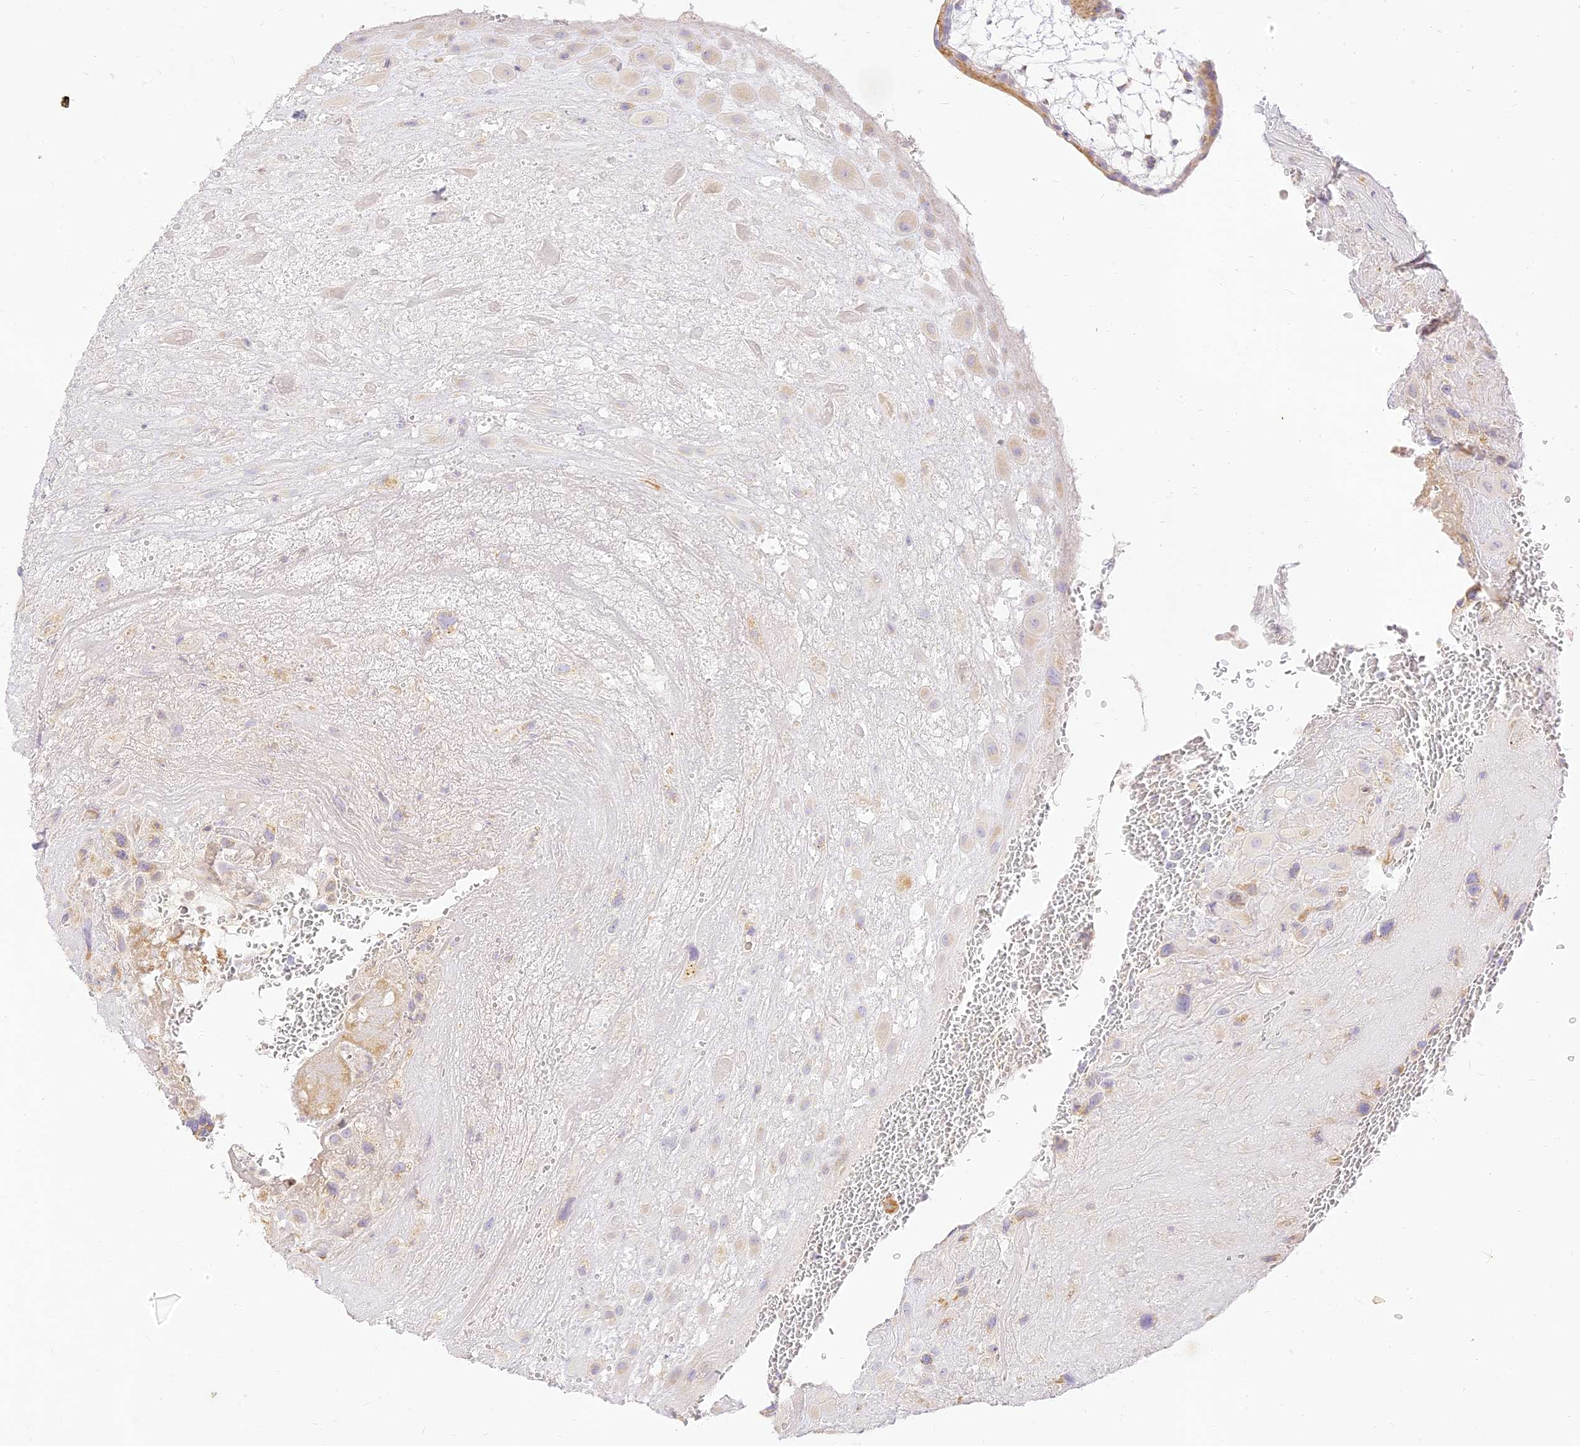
{"staining": {"intensity": "negative", "quantity": "none", "location": "none"}, "tissue": "placenta", "cell_type": "Decidual cells", "image_type": "normal", "snomed": [{"axis": "morphology", "description": "Normal tissue, NOS"}, {"axis": "topography", "description": "Placenta"}], "caption": "A photomicrograph of placenta stained for a protein shows no brown staining in decidual cells. (Brightfield microscopy of DAB (3,3'-diaminobenzidine) immunohistochemistry (IHC) at high magnification).", "gene": "SEC13", "patient": {"sex": "female", "age": 35}}